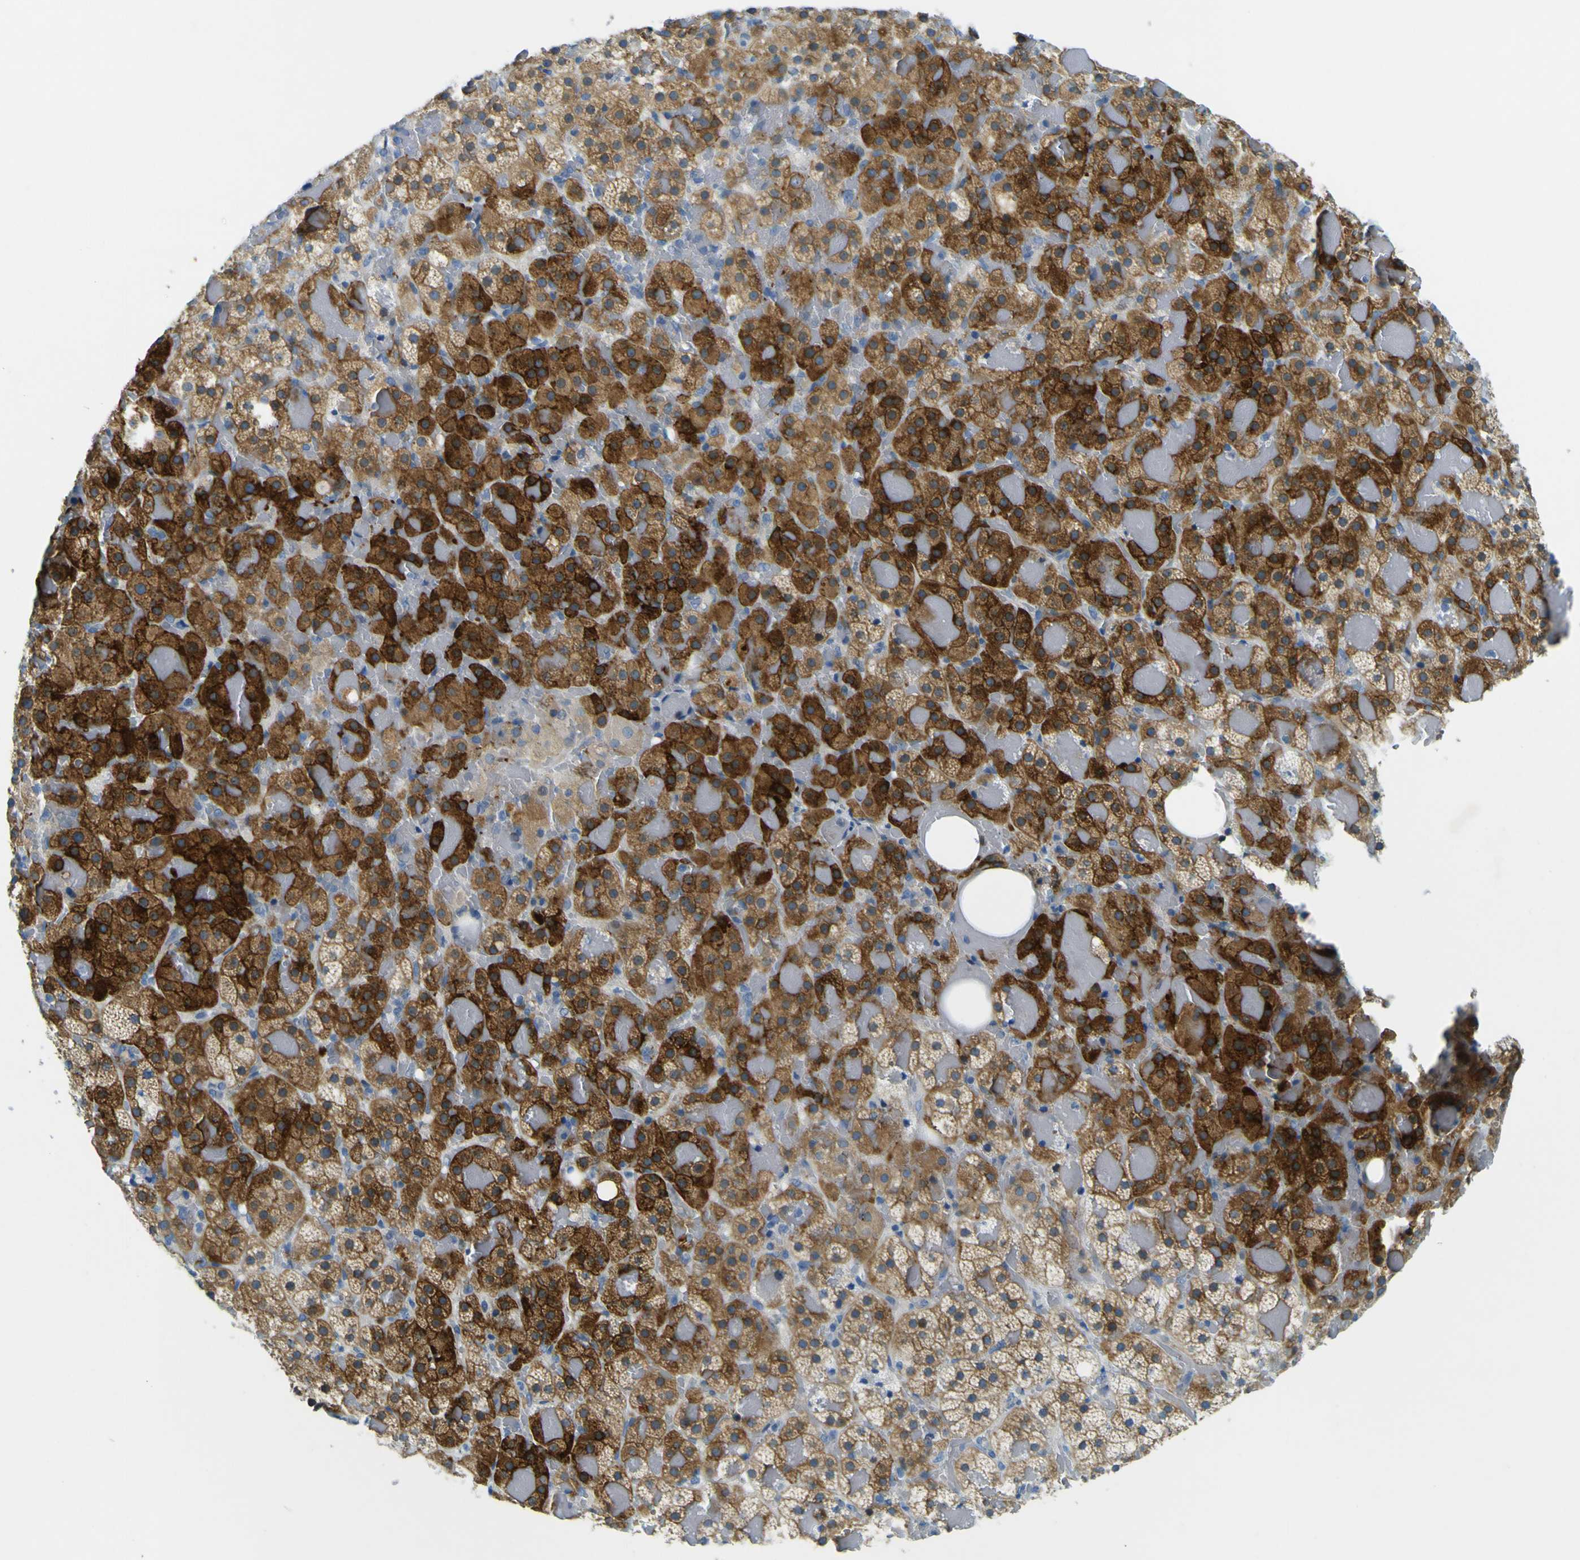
{"staining": {"intensity": "strong", "quantity": "25%-75%", "location": "cytoplasmic/membranous"}, "tissue": "adrenal gland", "cell_type": "Glandular cells", "image_type": "normal", "snomed": [{"axis": "morphology", "description": "Normal tissue, NOS"}, {"axis": "topography", "description": "Adrenal gland"}], "caption": "Protein staining by immunohistochemistry (IHC) displays strong cytoplasmic/membranous expression in about 25%-75% of glandular cells in unremarkable adrenal gland.", "gene": "SORCS1", "patient": {"sex": "female", "age": 59}}